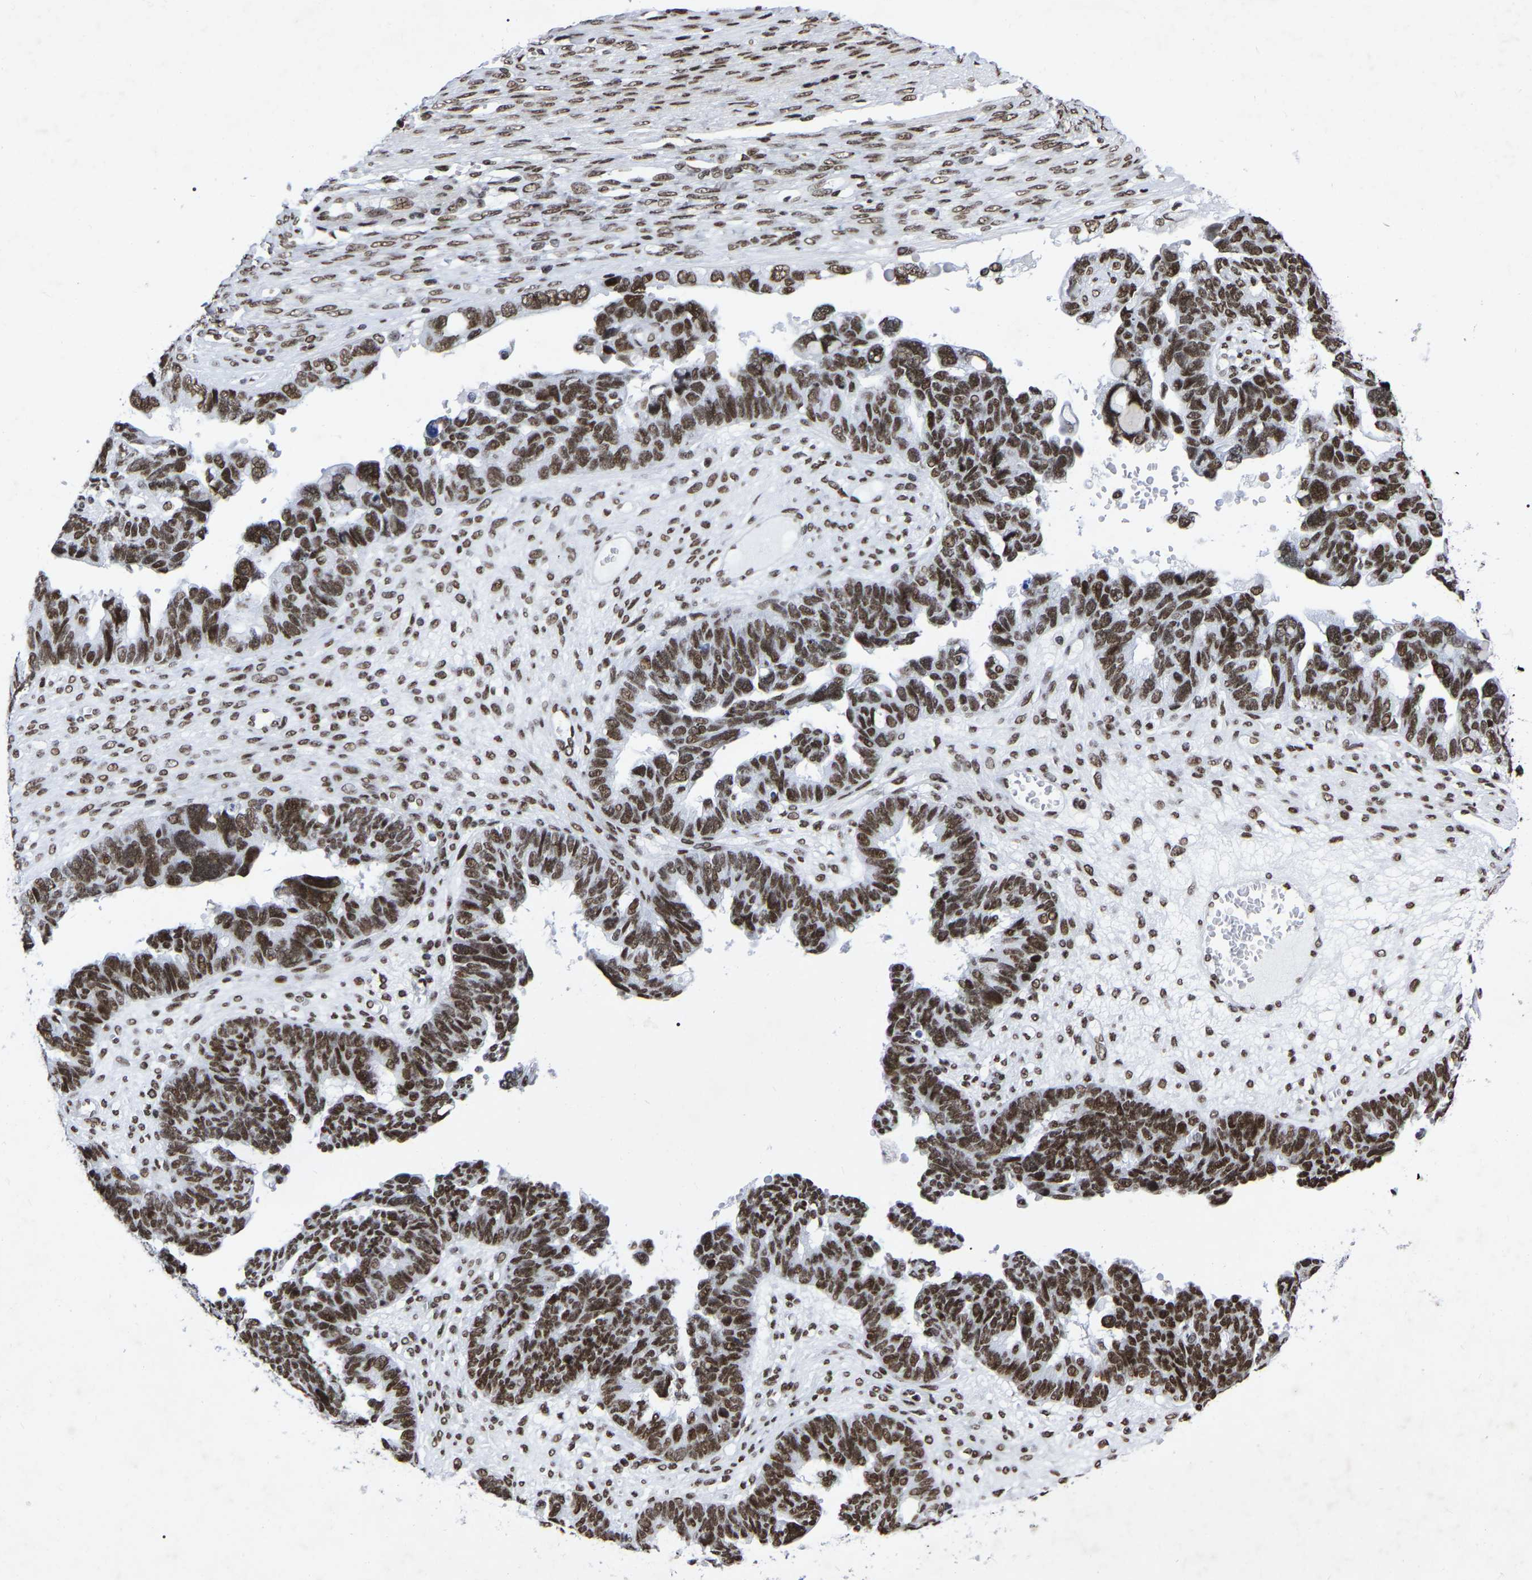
{"staining": {"intensity": "moderate", "quantity": ">75%", "location": "nuclear"}, "tissue": "ovarian cancer", "cell_type": "Tumor cells", "image_type": "cancer", "snomed": [{"axis": "morphology", "description": "Cystadenocarcinoma, serous, NOS"}, {"axis": "topography", "description": "Ovary"}], "caption": "The histopathology image demonstrates staining of ovarian cancer (serous cystadenocarcinoma), revealing moderate nuclear protein positivity (brown color) within tumor cells. The staining was performed using DAB (3,3'-diaminobenzidine) to visualize the protein expression in brown, while the nuclei were stained in blue with hematoxylin (Magnification: 20x).", "gene": "PRCC", "patient": {"sex": "female", "age": 79}}